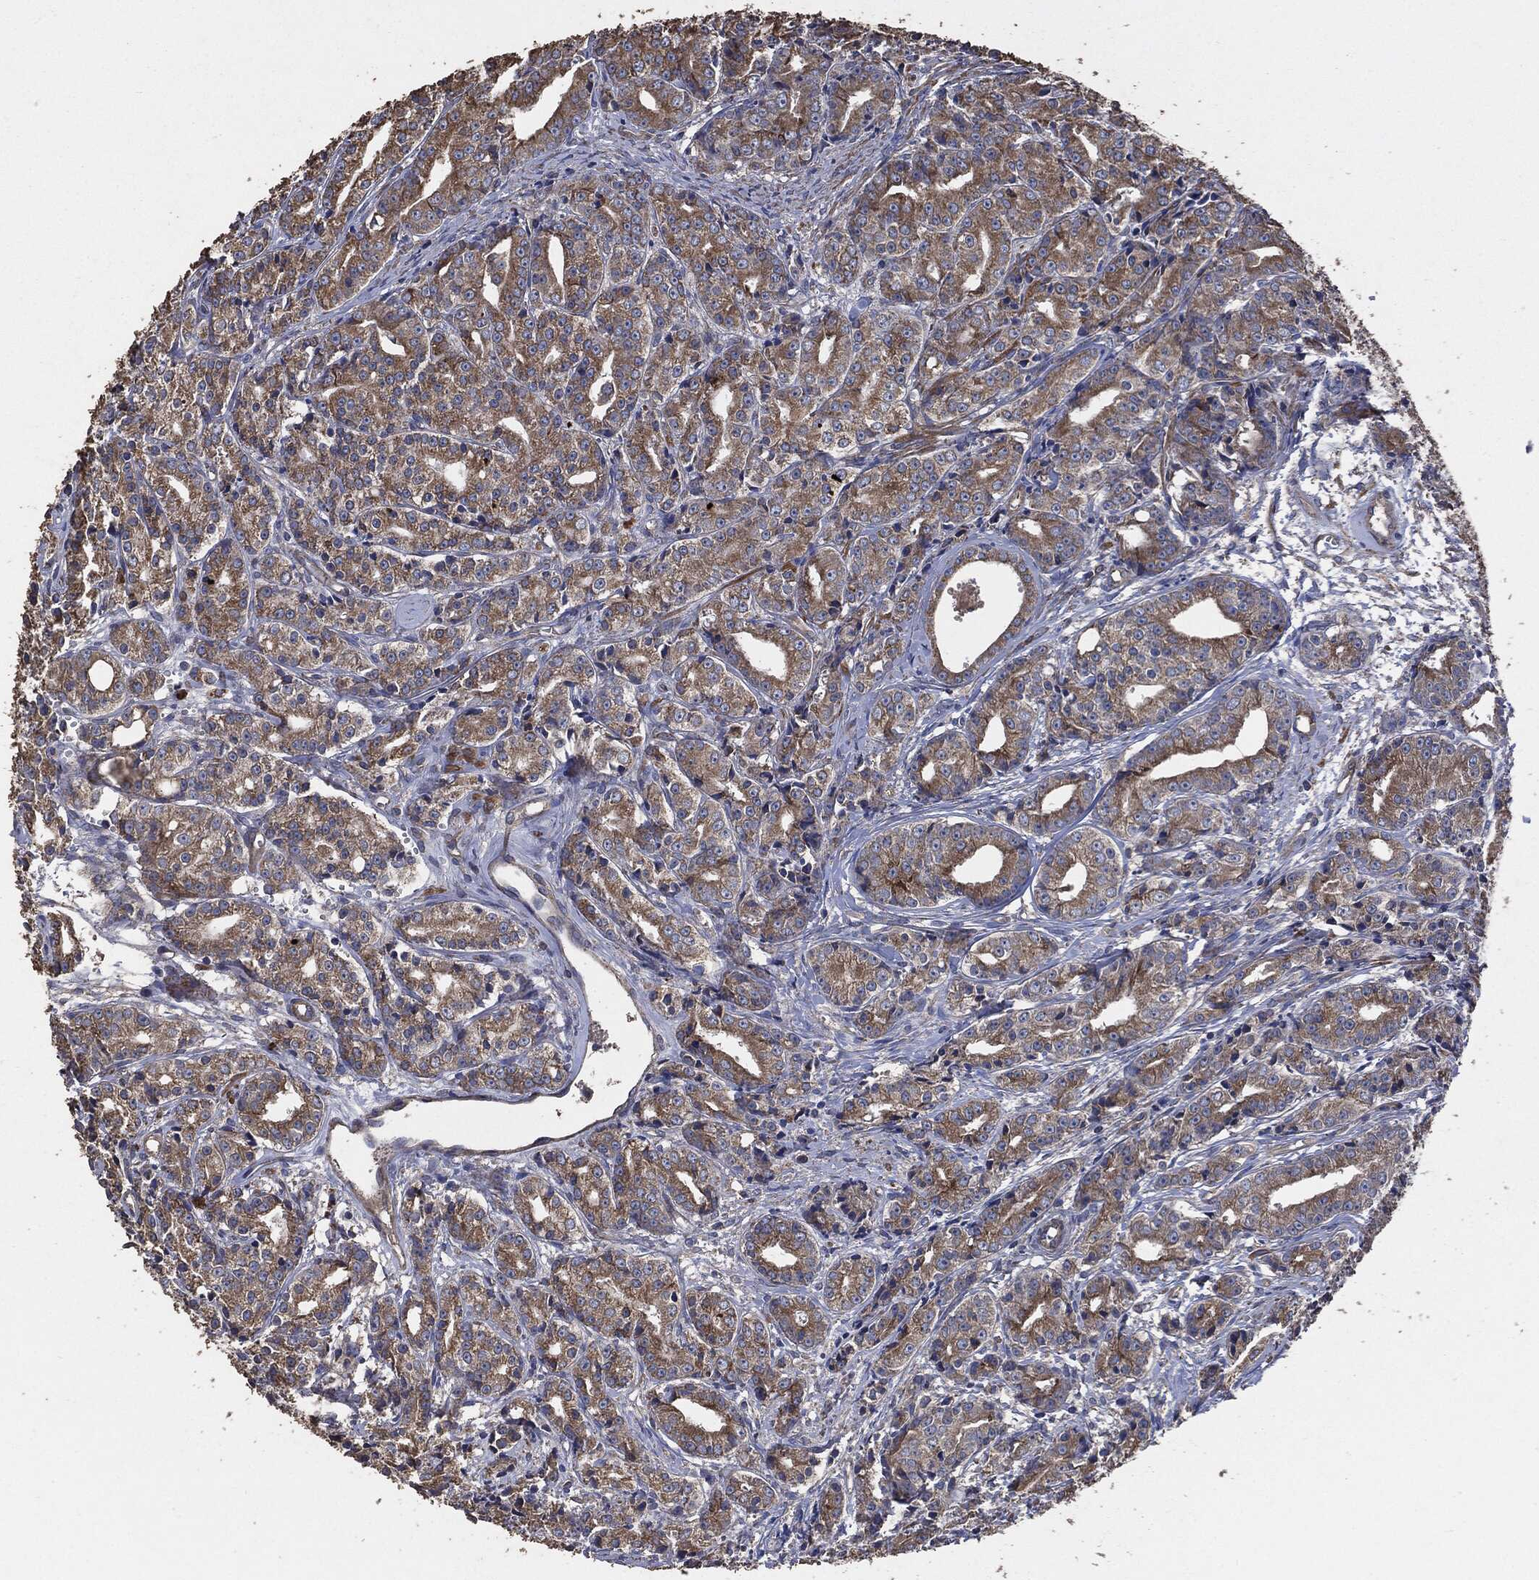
{"staining": {"intensity": "moderate", "quantity": ">75%", "location": "cytoplasmic/membranous"}, "tissue": "prostate cancer", "cell_type": "Tumor cells", "image_type": "cancer", "snomed": [{"axis": "morphology", "description": "Adenocarcinoma, Medium grade"}, {"axis": "topography", "description": "Prostate"}], "caption": "Prostate cancer was stained to show a protein in brown. There is medium levels of moderate cytoplasmic/membranous staining in approximately >75% of tumor cells. (IHC, brightfield microscopy, high magnification).", "gene": "STK3", "patient": {"sex": "male", "age": 74}}